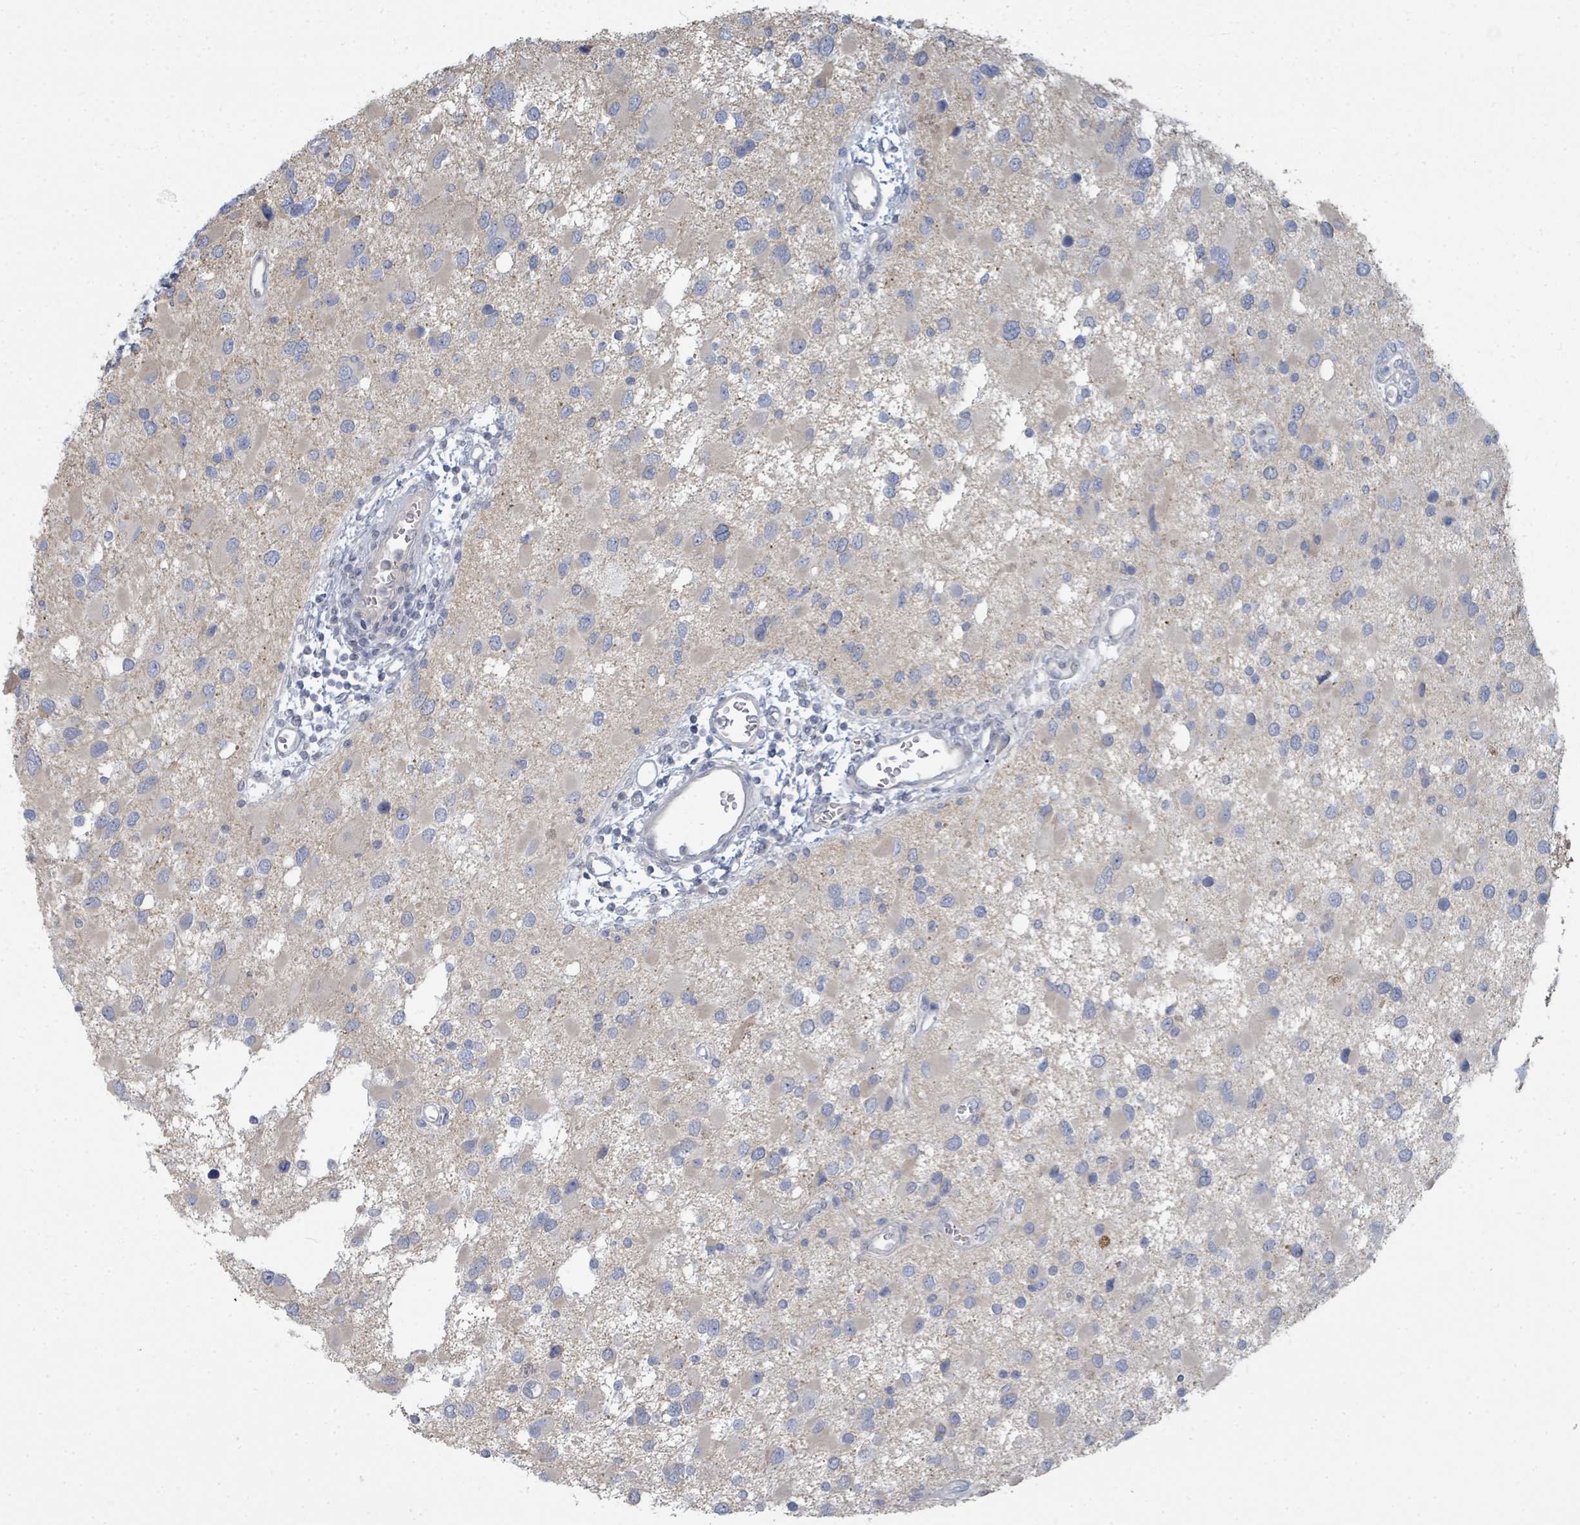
{"staining": {"intensity": "negative", "quantity": "none", "location": "none"}, "tissue": "glioma", "cell_type": "Tumor cells", "image_type": "cancer", "snomed": [{"axis": "morphology", "description": "Glioma, malignant, High grade"}, {"axis": "topography", "description": "Brain"}], "caption": "Immunohistochemistry of glioma exhibits no expression in tumor cells. Nuclei are stained in blue.", "gene": "SLC25A45", "patient": {"sex": "male", "age": 53}}